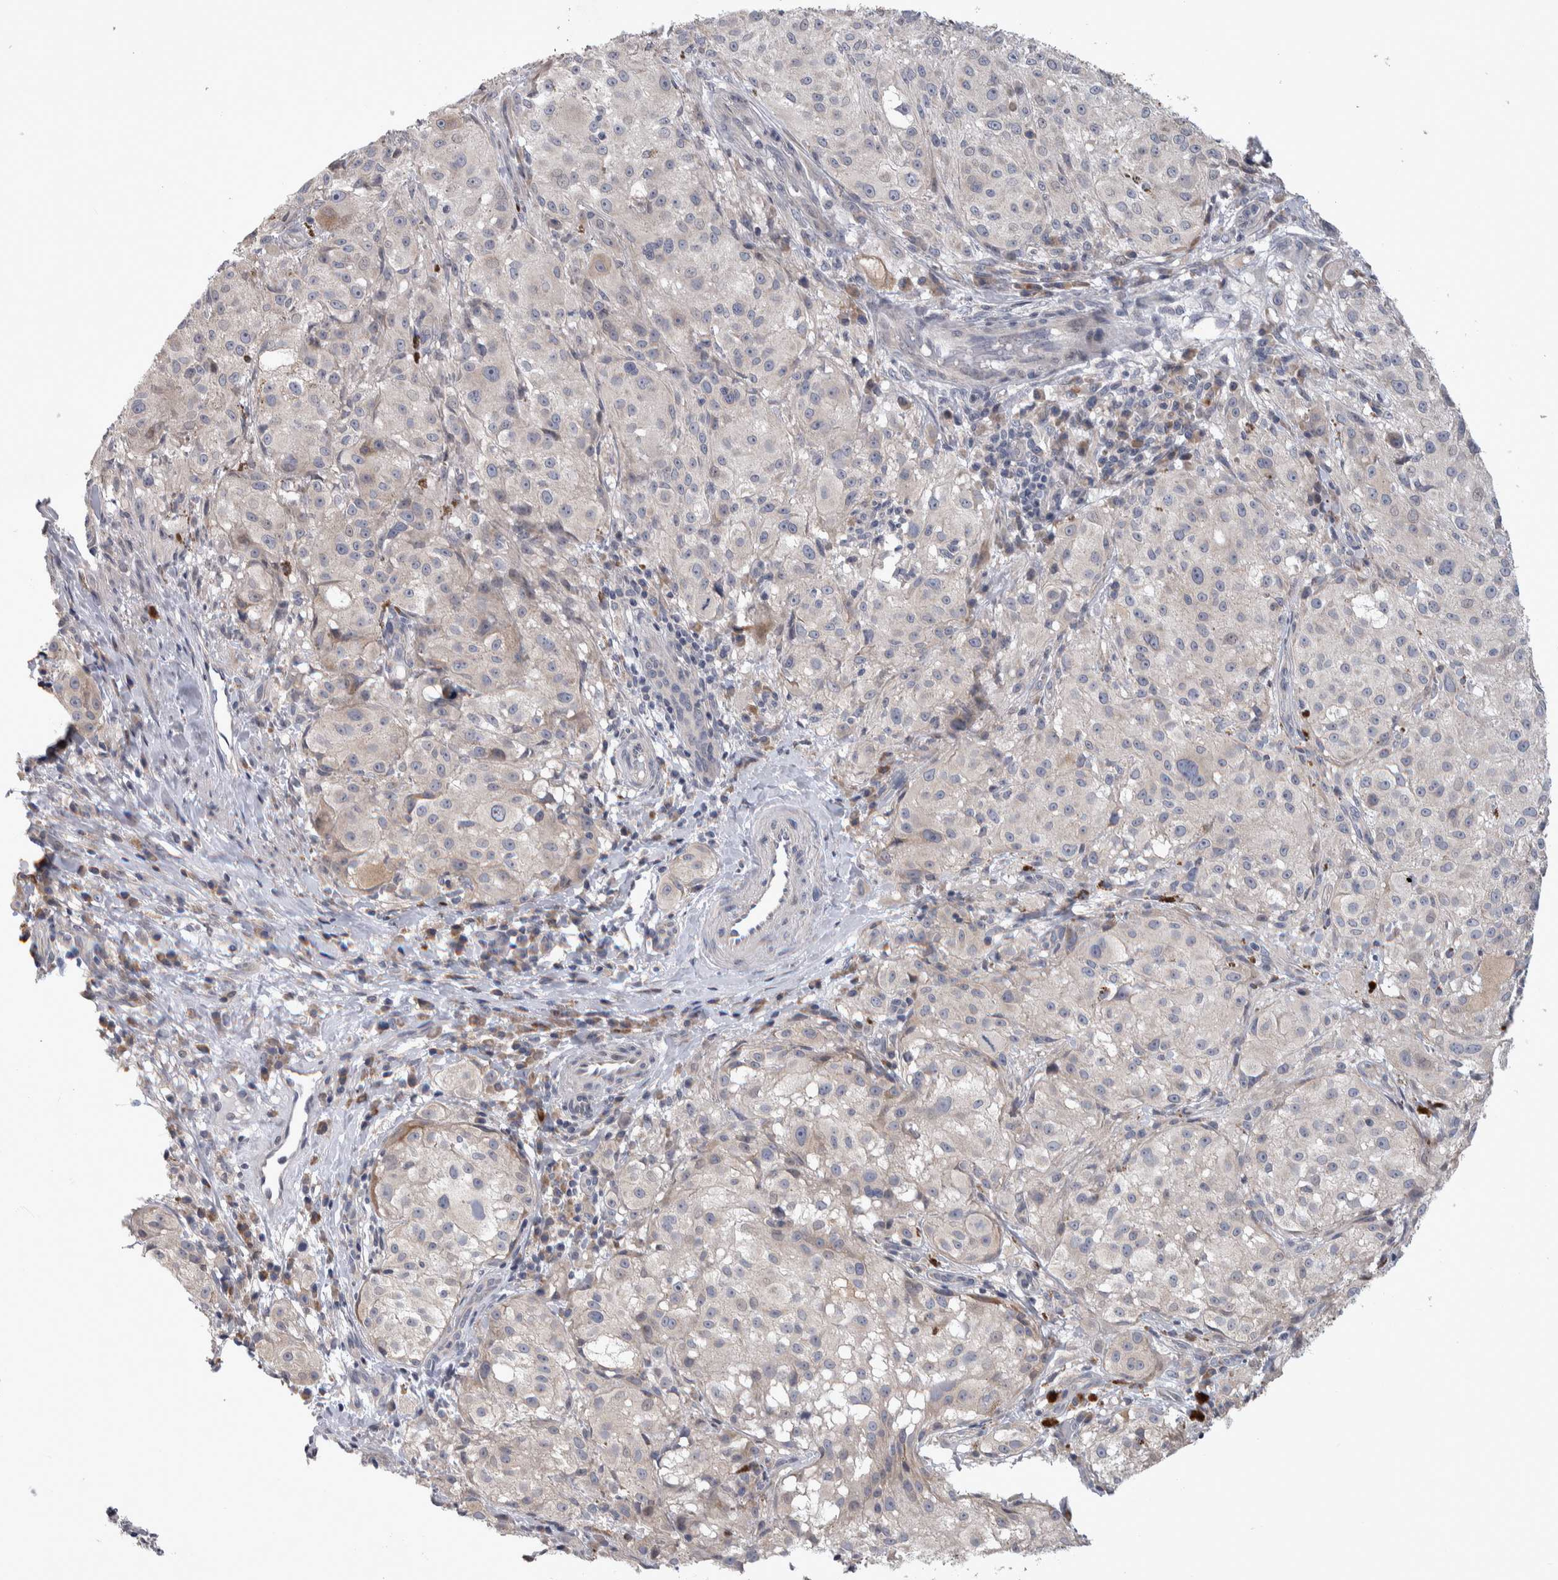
{"staining": {"intensity": "negative", "quantity": "none", "location": "none"}, "tissue": "melanoma", "cell_type": "Tumor cells", "image_type": "cancer", "snomed": [{"axis": "morphology", "description": "Malignant melanoma, NOS"}, {"axis": "topography", "description": "Skin"}], "caption": "Micrograph shows no protein positivity in tumor cells of melanoma tissue.", "gene": "IBTK", "patient": {"sex": "female", "age": 55}}